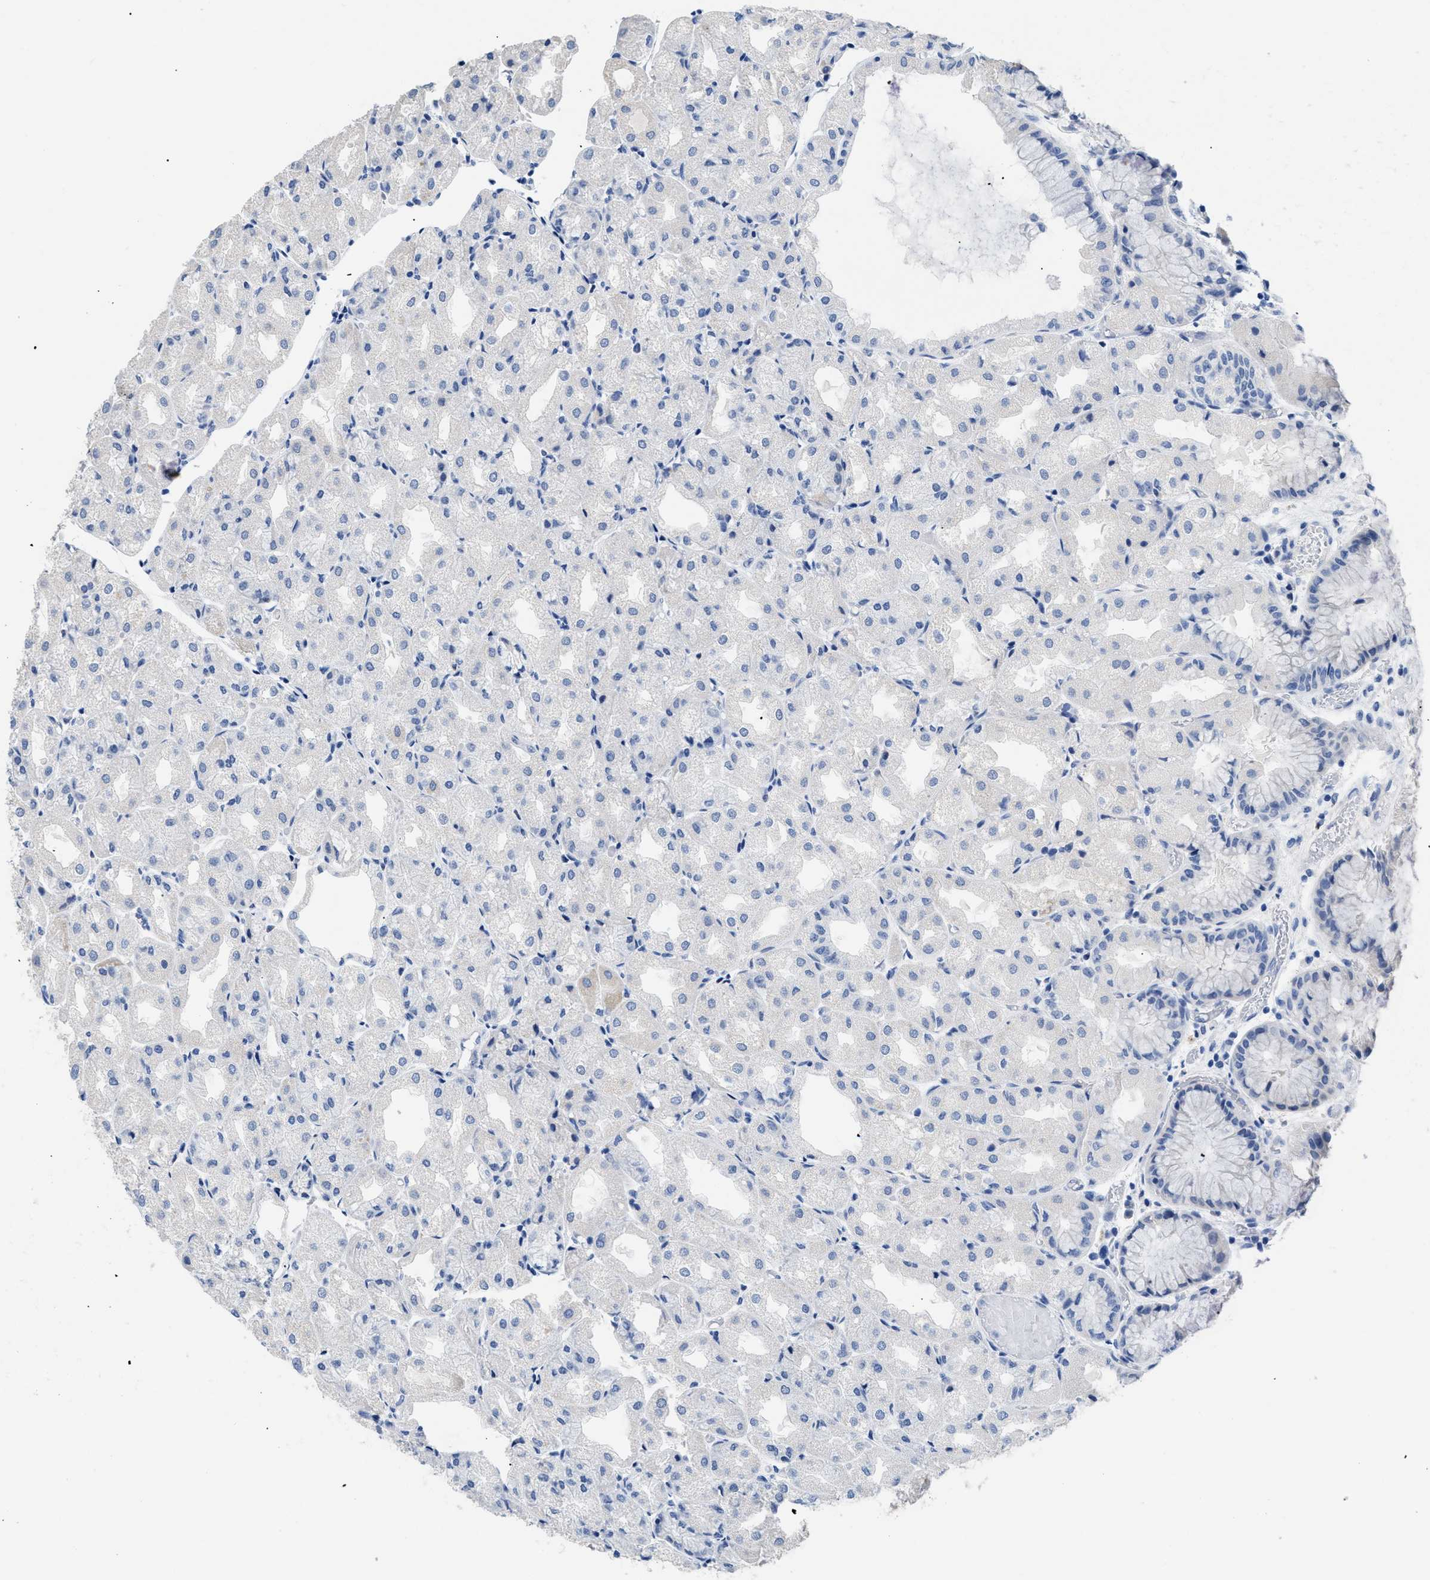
{"staining": {"intensity": "negative", "quantity": "none", "location": "none"}, "tissue": "stomach", "cell_type": "Glandular cells", "image_type": "normal", "snomed": [{"axis": "morphology", "description": "Normal tissue, NOS"}, {"axis": "topography", "description": "Stomach, upper"}], "caption": "A photomicrograph of stomach stained for a protein displays no brown staining in glandular cells.", "gene": "APOBEC2", "patient": {"sex": "male", "age": 72}}